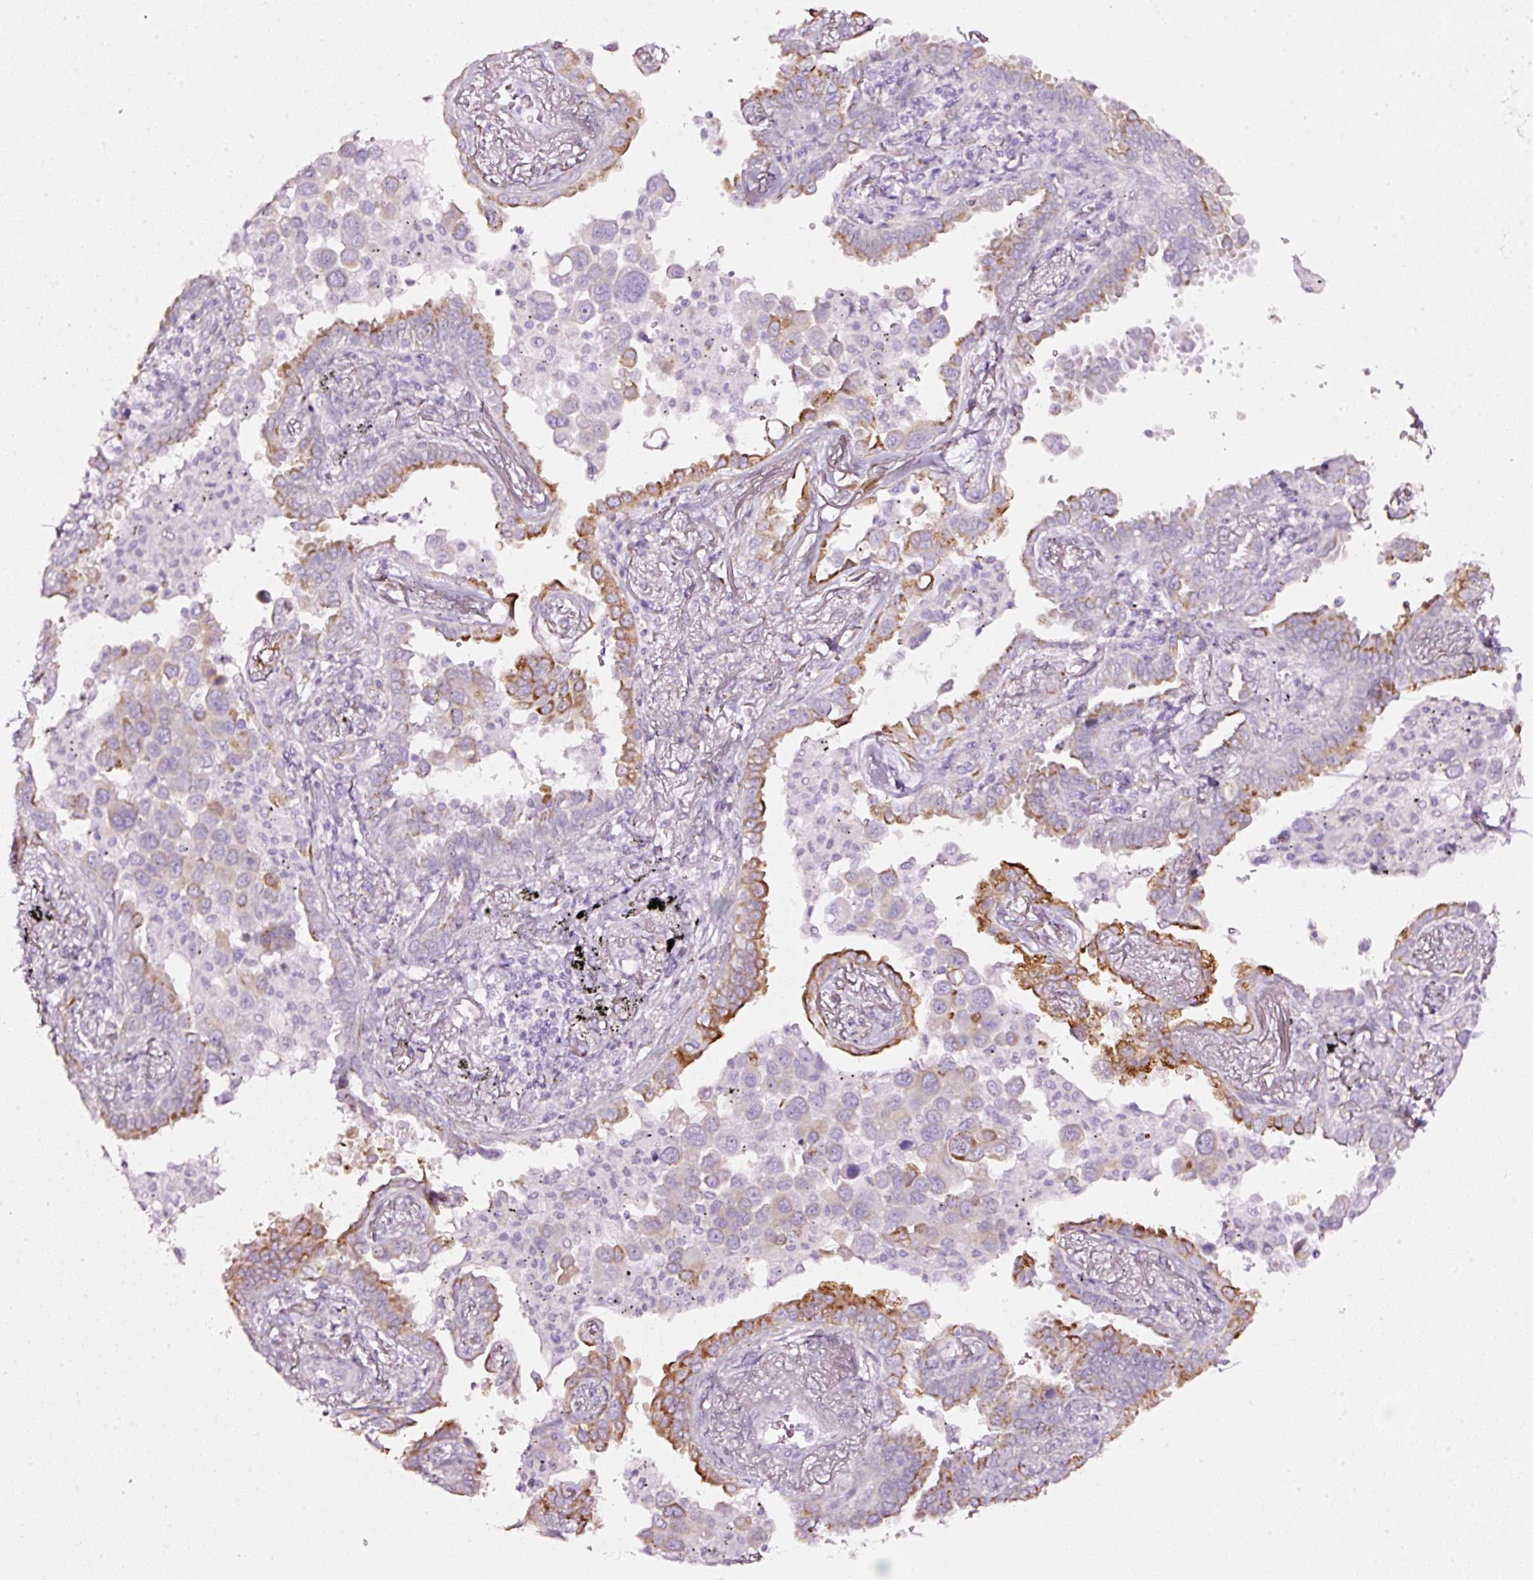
{"staining": {"intensity": "moderate", "quantity": ">75%", "location": "cytoplasmic/membranous"}, "tissue": "lung cancer", "cell_type": "Tumor cells", "image_type": "cancer", "snomed": [{"axis": "morphology", "description": "Adenocarcinoma, NOS"}, {"axis": "topography", "description": "Lung"}], "caption": "Adenocarcinoma (lung) stained with a brown dye shows moderate cytoplasmic/membranous positive positivity in approximately >75% of tumor cells.", "gene": "SDF4", "patient": {"sex": "male", "age": 67}}